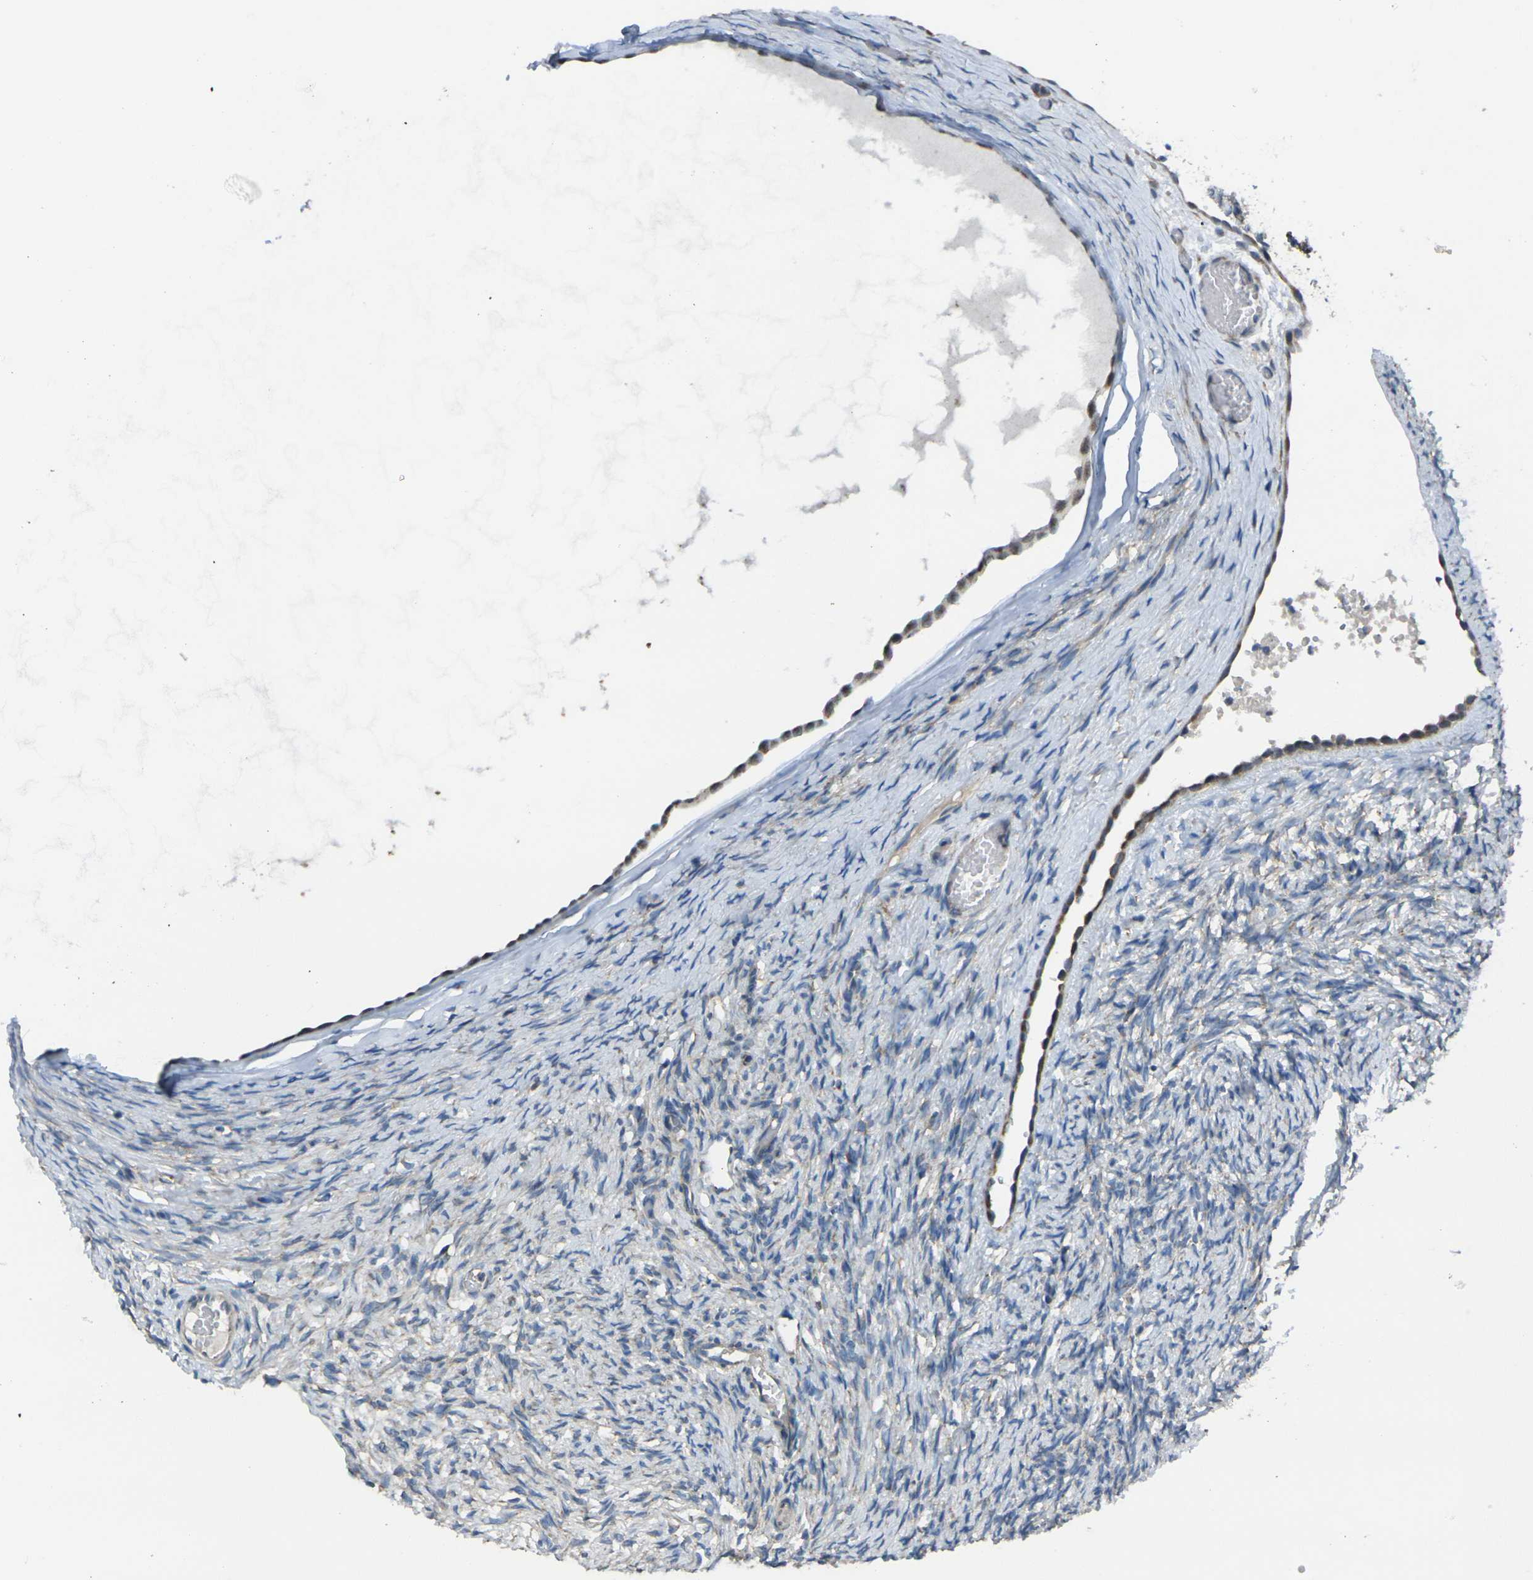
{"staining": {"intensity": "moderate", "quantity": ">75%", "location": "cytoplasmic/membranous"}, "tissue": "ovary", "cell_type": "Follicle cells", "image_type": "normal", "snomed": [{"axis": "morphology", "description": "Normal tissue, NOS"}, {"axis": "topography", "description": "Ovary"}], "caption": "Immunohistochemical staining of benign ovary demonstrates >75% levels of moderate cytoplasmic/membranous protein positivity in approximately >75% of follicle cells. The protein of interest is shown in brown color, while the nuclei are stained blue.", "gene": "TMEM120B", "patient": {"sex": "female", "age": 33}}